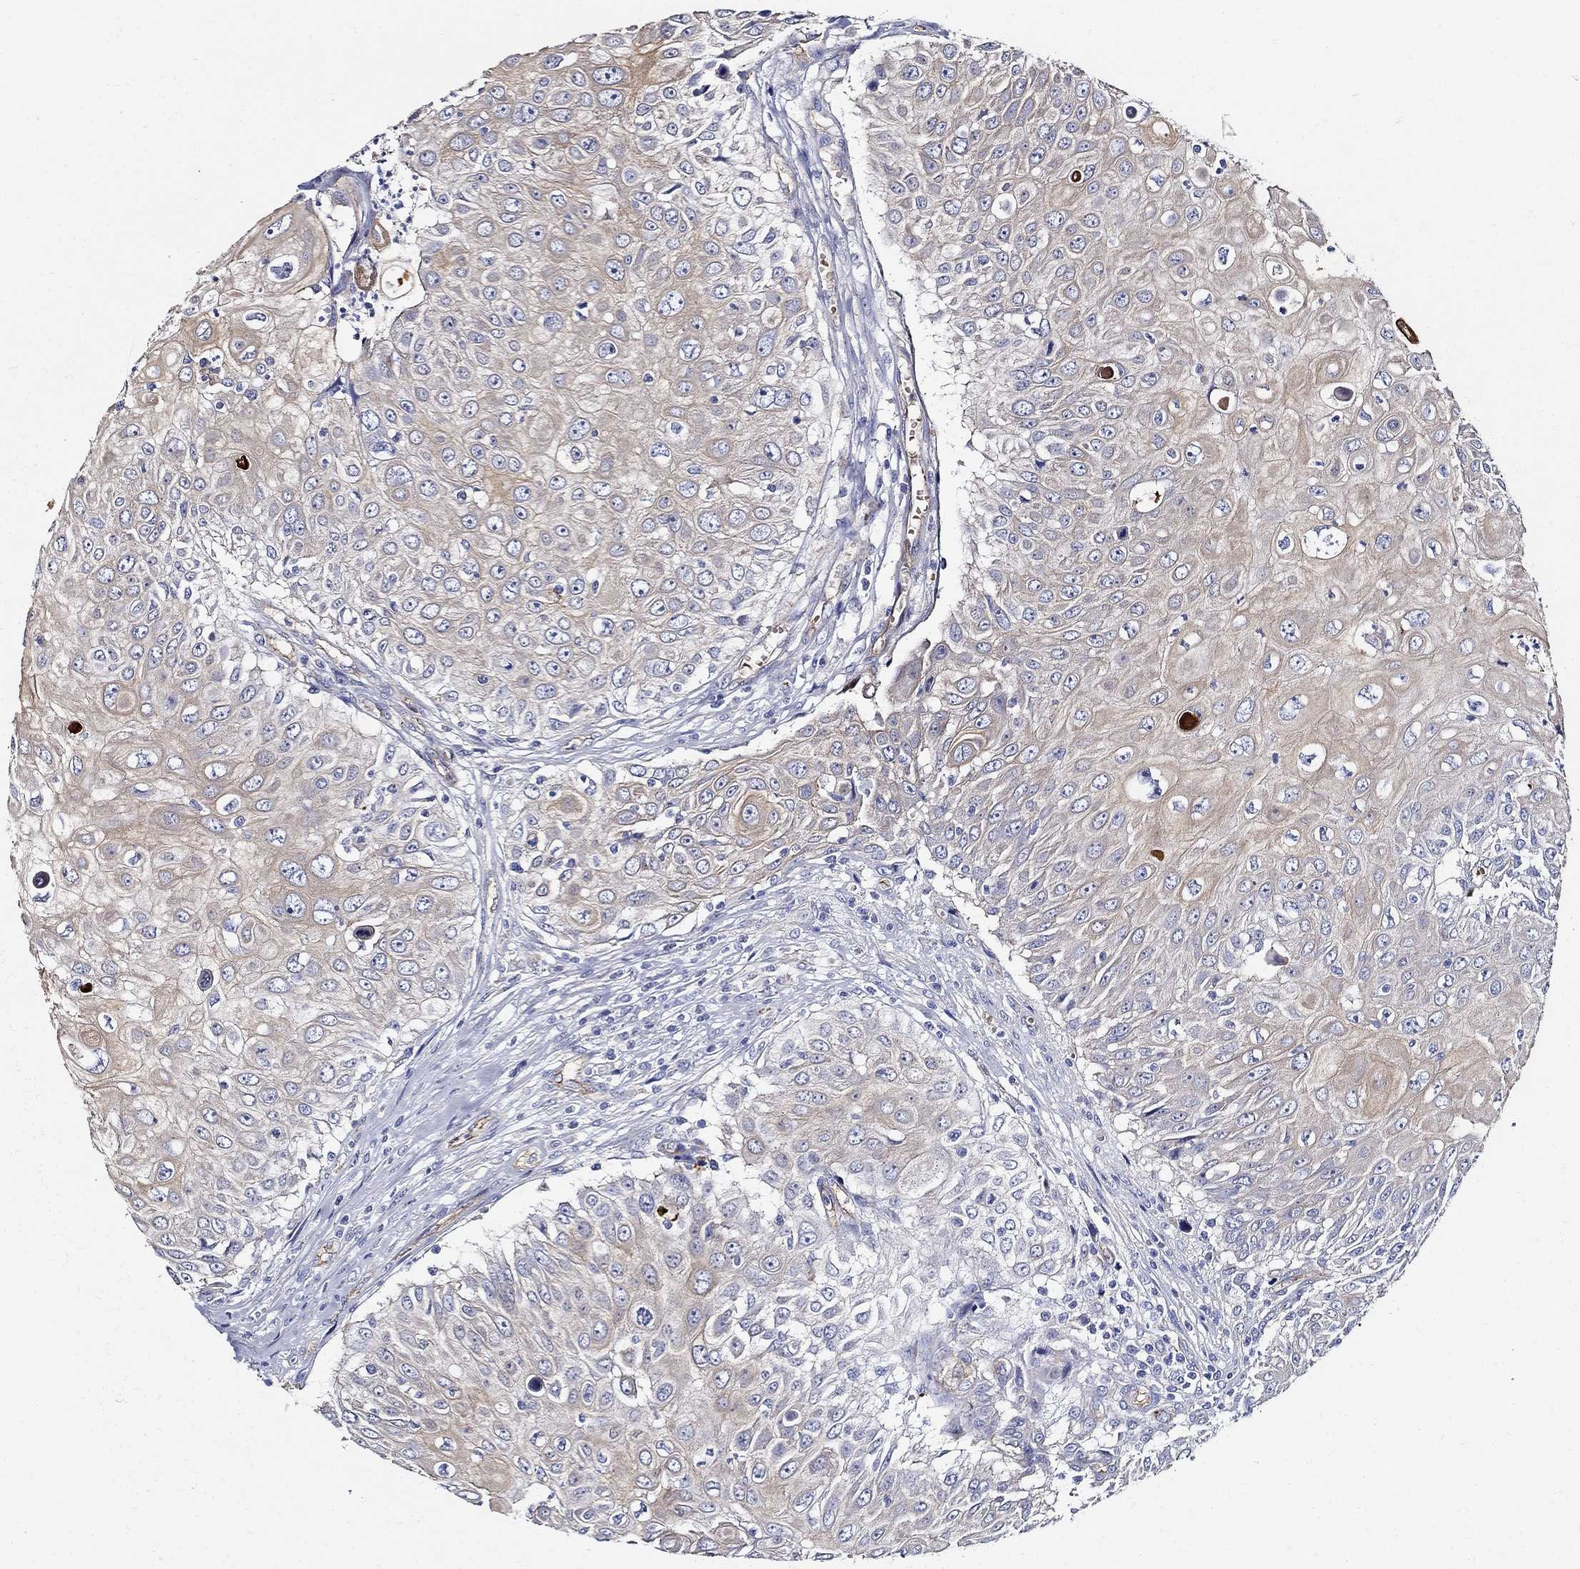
{"staining": {"intensity": "weak", "quantity": "25%-75%", "location": "cytoplasmic/membranous"}, "tissue": "urothelial cancer", "cell_type": "Tumor cells", "image_type": "cancer", "snomed": [{"axis": "morphology", "description": "Urothelial carcinoma, High grade"}, {"axis": "topography", "description": "Urinary bladder"}], "caption": "The histopathology image shows immunohistochemical staining of urothelial cancer. There is weak cytoplasmic/membranous staining is seen in about 25%-75% of tumor cells.", "gene": "APBB3", "patient": {"sex": "female", "age": 79}}